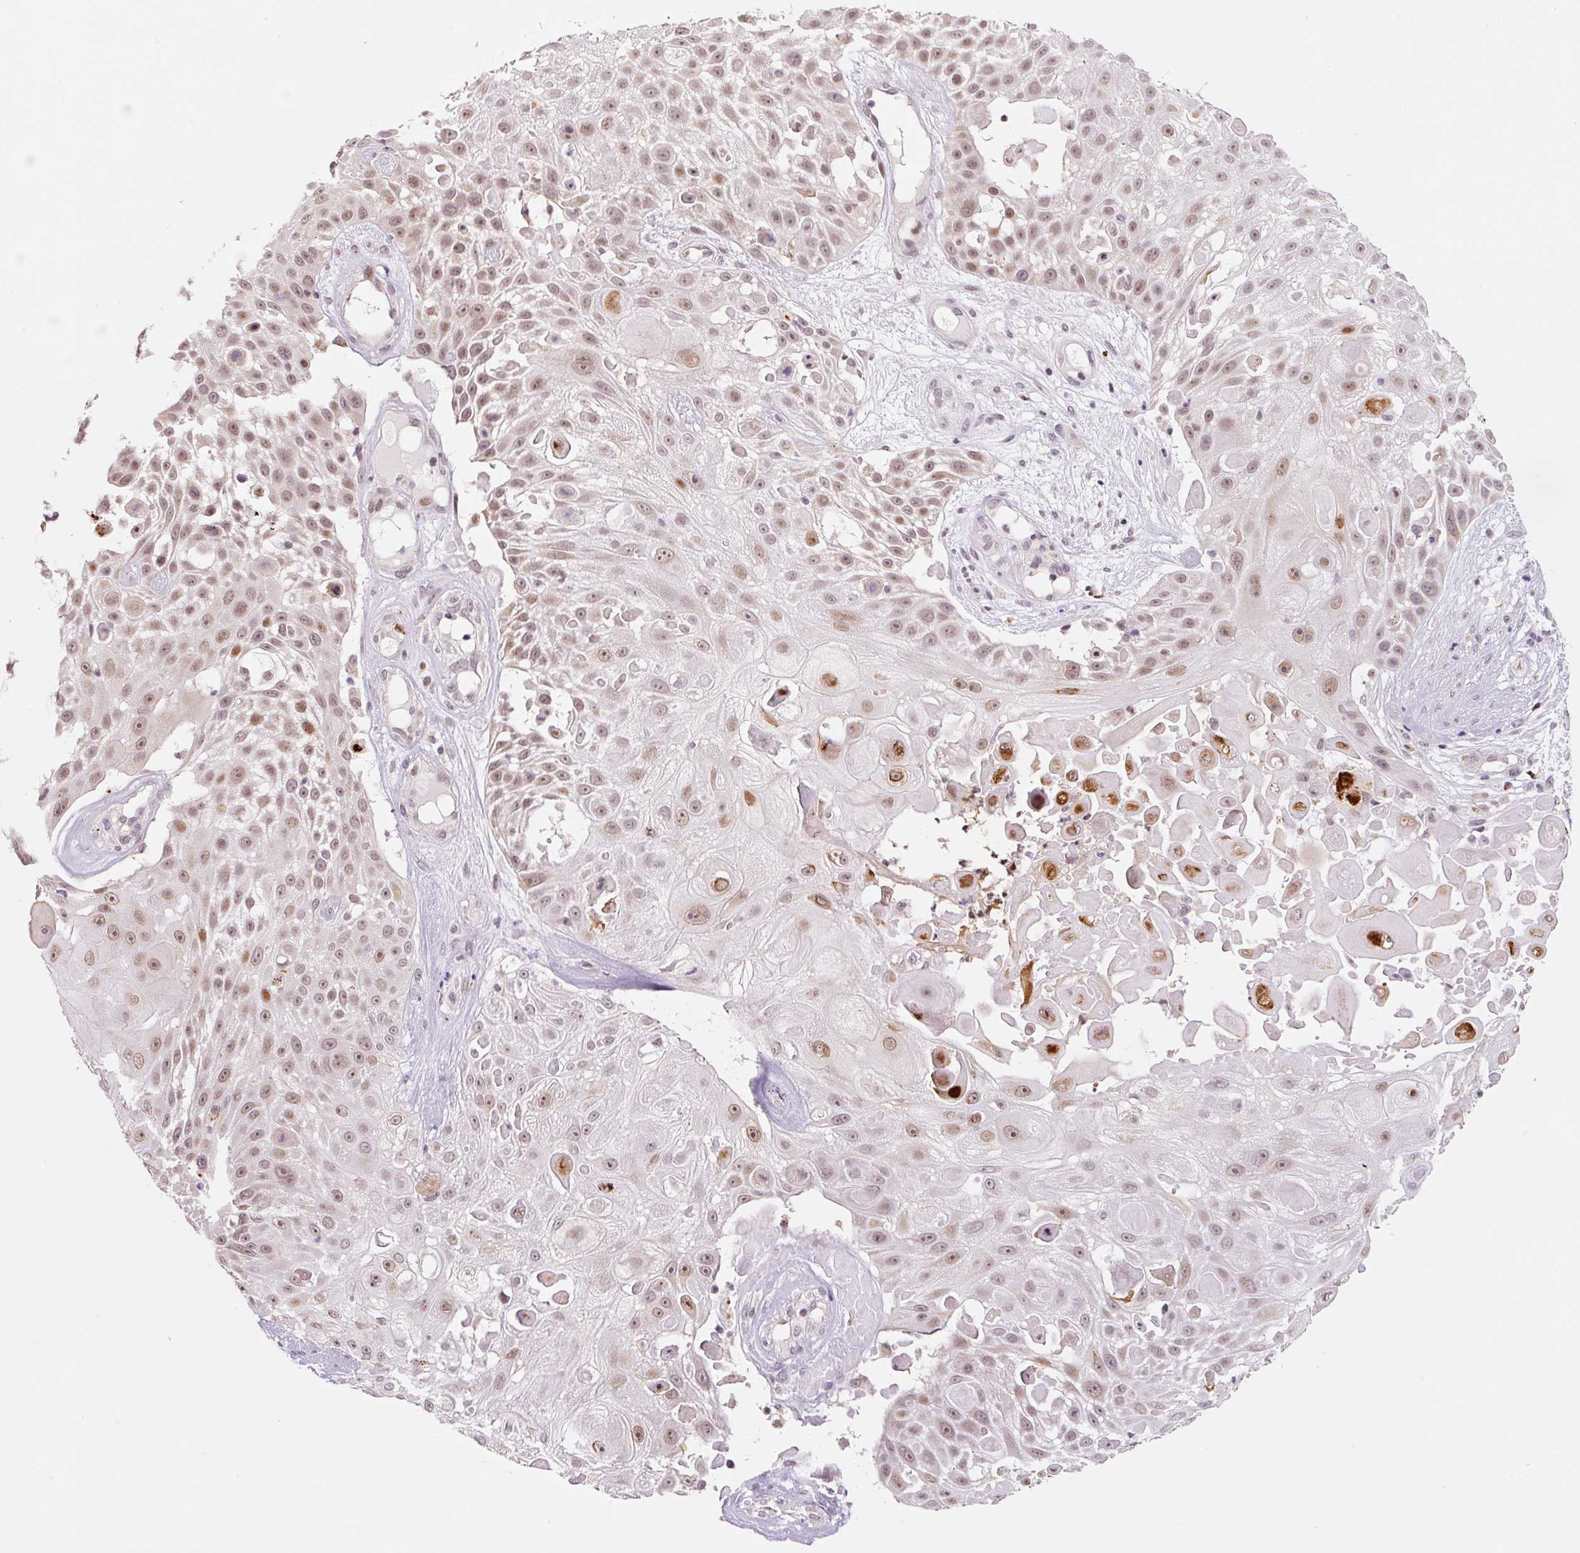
{"staining": {"intensity": "weak", "quantity": ">75%", "location": "nuclear"}, "tissue": "skin cancer", "cell_type": "Tumor cells", "image_type": "cancer", "snomed": [{"axis": "morphology", "description": "Squamous cell carcinoma, NOS"}, {"axis": "topography", "description": "Skin"}], "caption": "An IHC photomicrograph of neoplastic tissue is shown. Protein staining in brown shows weak nuclear positivity in skin cancer within tumor cells.", "gene": "CCNL2", "patient": {"sex": "female", "age": 86}}